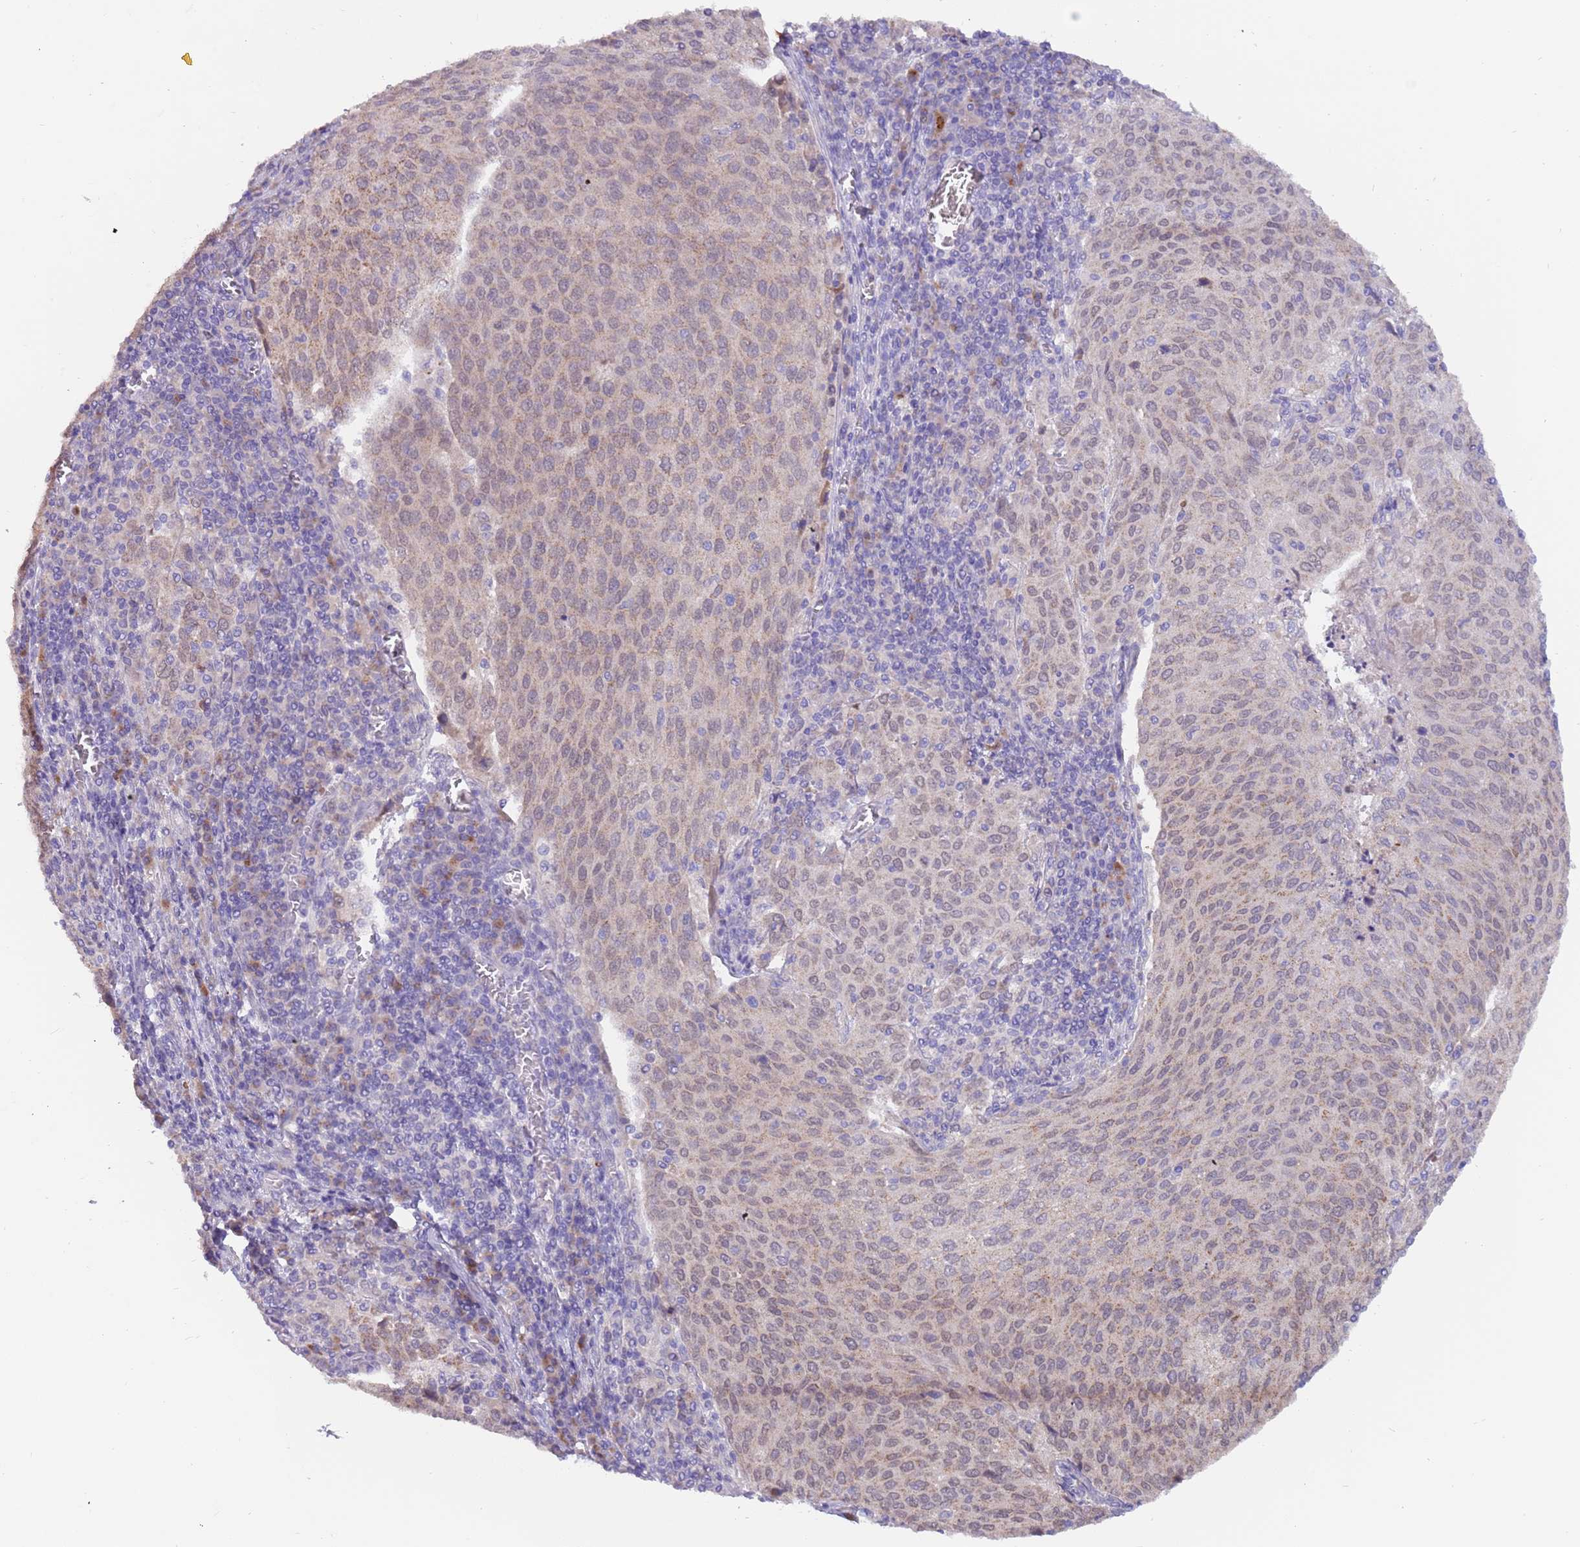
{"staining": {"intensity": "weak", "quantity": "25%-75%", "location": "cytoplasmic/membranous"}, "tissue": "cervical cancer", "cell_type": "Tumor cells", "image_type": "cancer", "snomed": [{"axis": "morphology", "description": "Squamous cell carcinoma, NOS"}, {"axis": "topography", "description": "Cervix"}], "caption": "This image reveals immunohistochemistry staining of human cervical cancer (squamous cell carcinoma), with low weak cytoplasmic/membranous positivity in about 25%-75% of tumor cells.", "gene": "ZNF746", "patient": {"sex": "female", "age": 46}}